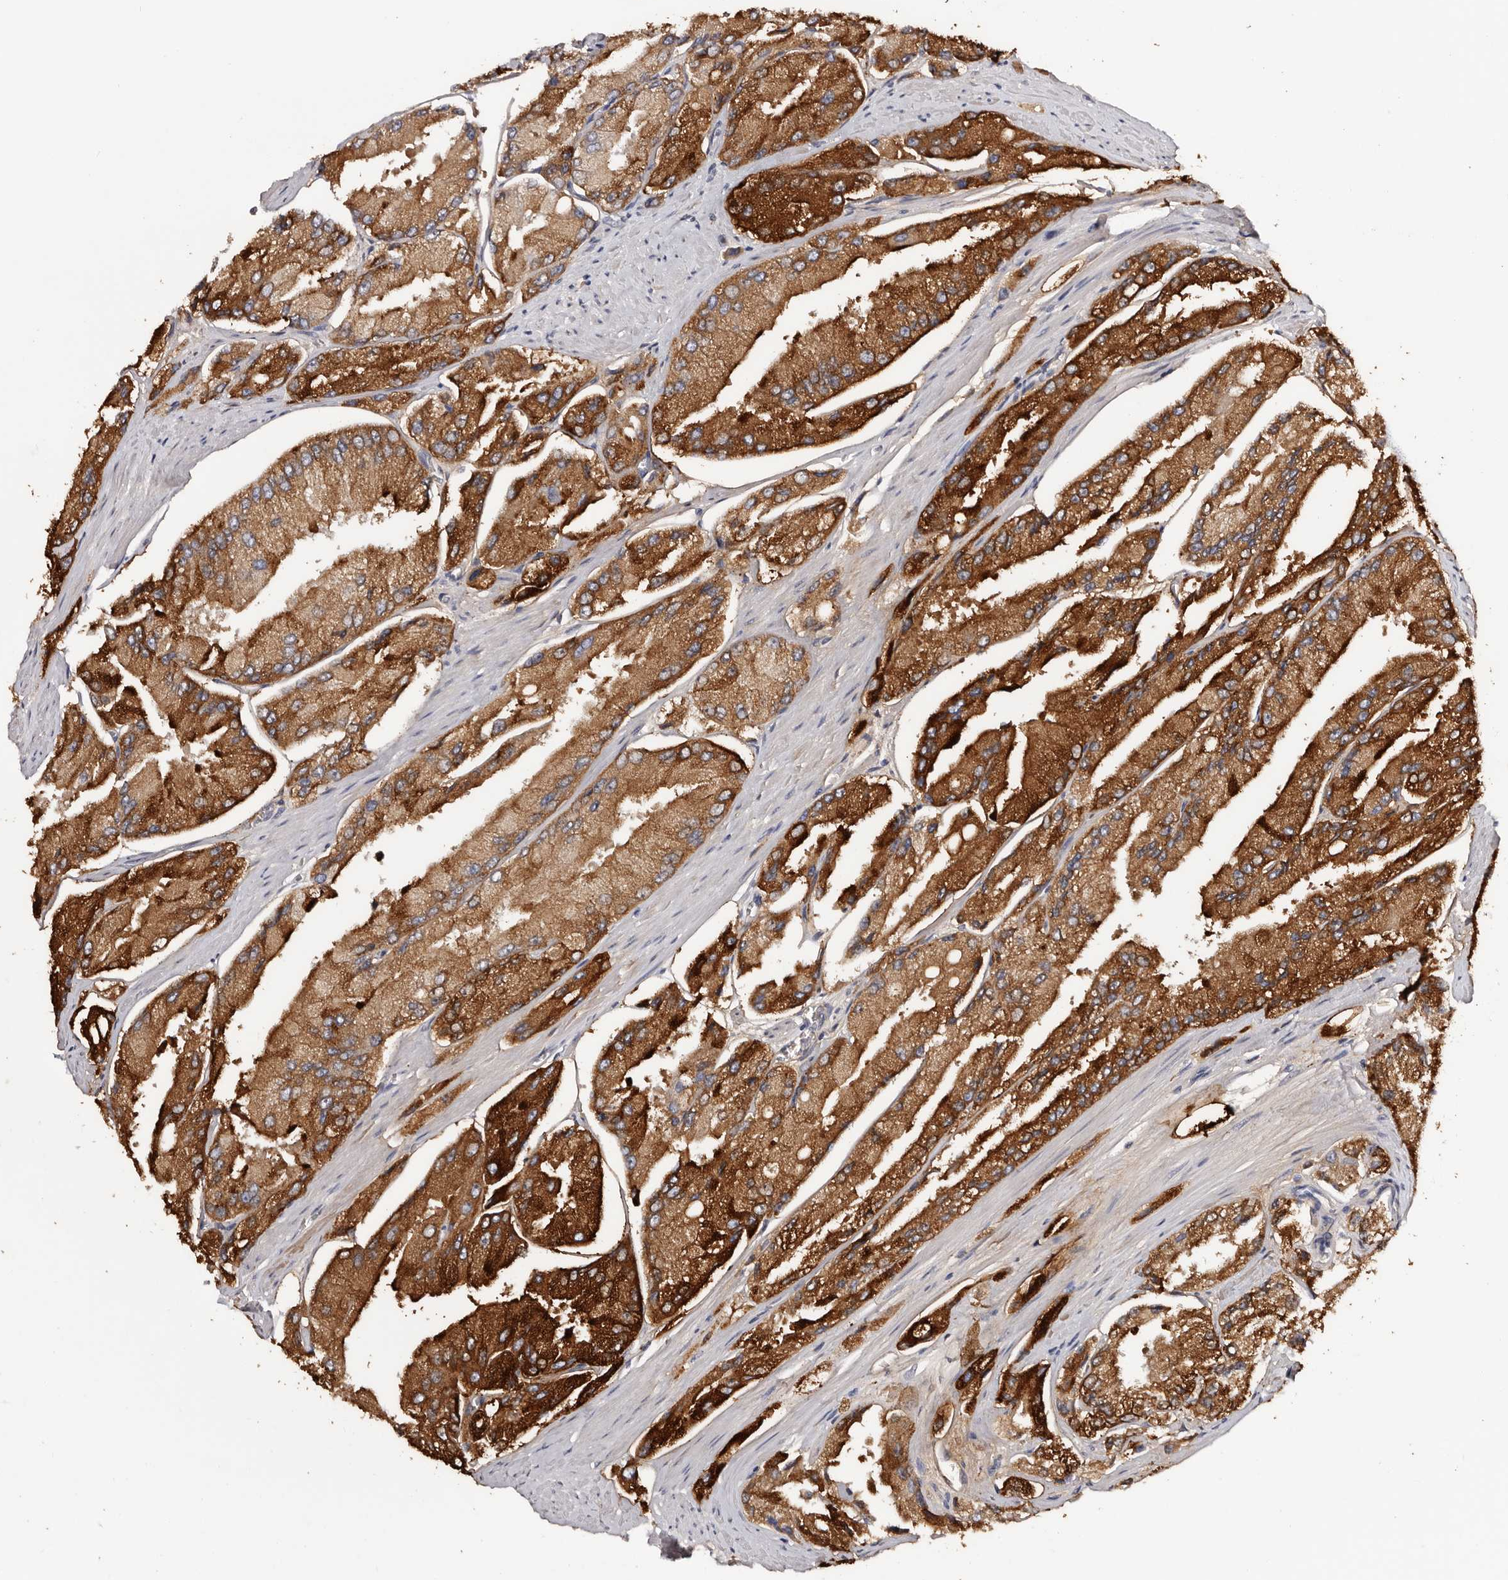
{"staining": {"intensity": "strong", "quantity": ">75%", "location": "cytoplasmic/membranous"}, "tissue": "prostate cancer", "cell_type": "Tumor cells", "image_type": "cancer", "snomed": [{"axis": "morphology", "description": "Adenocarcinoma, High grade"}, {"axis": "topography", "description": "Prostate"}], "caption": "Prostate cancer (adenocarcinoma (high-grade)) stained with a brown dye demonstrates strong cytoplasmic/membranous positive positivity in about >75% of tumor cells.", "gene": "AKNAD1", "patient": {"sex": "male", "age": 58}}